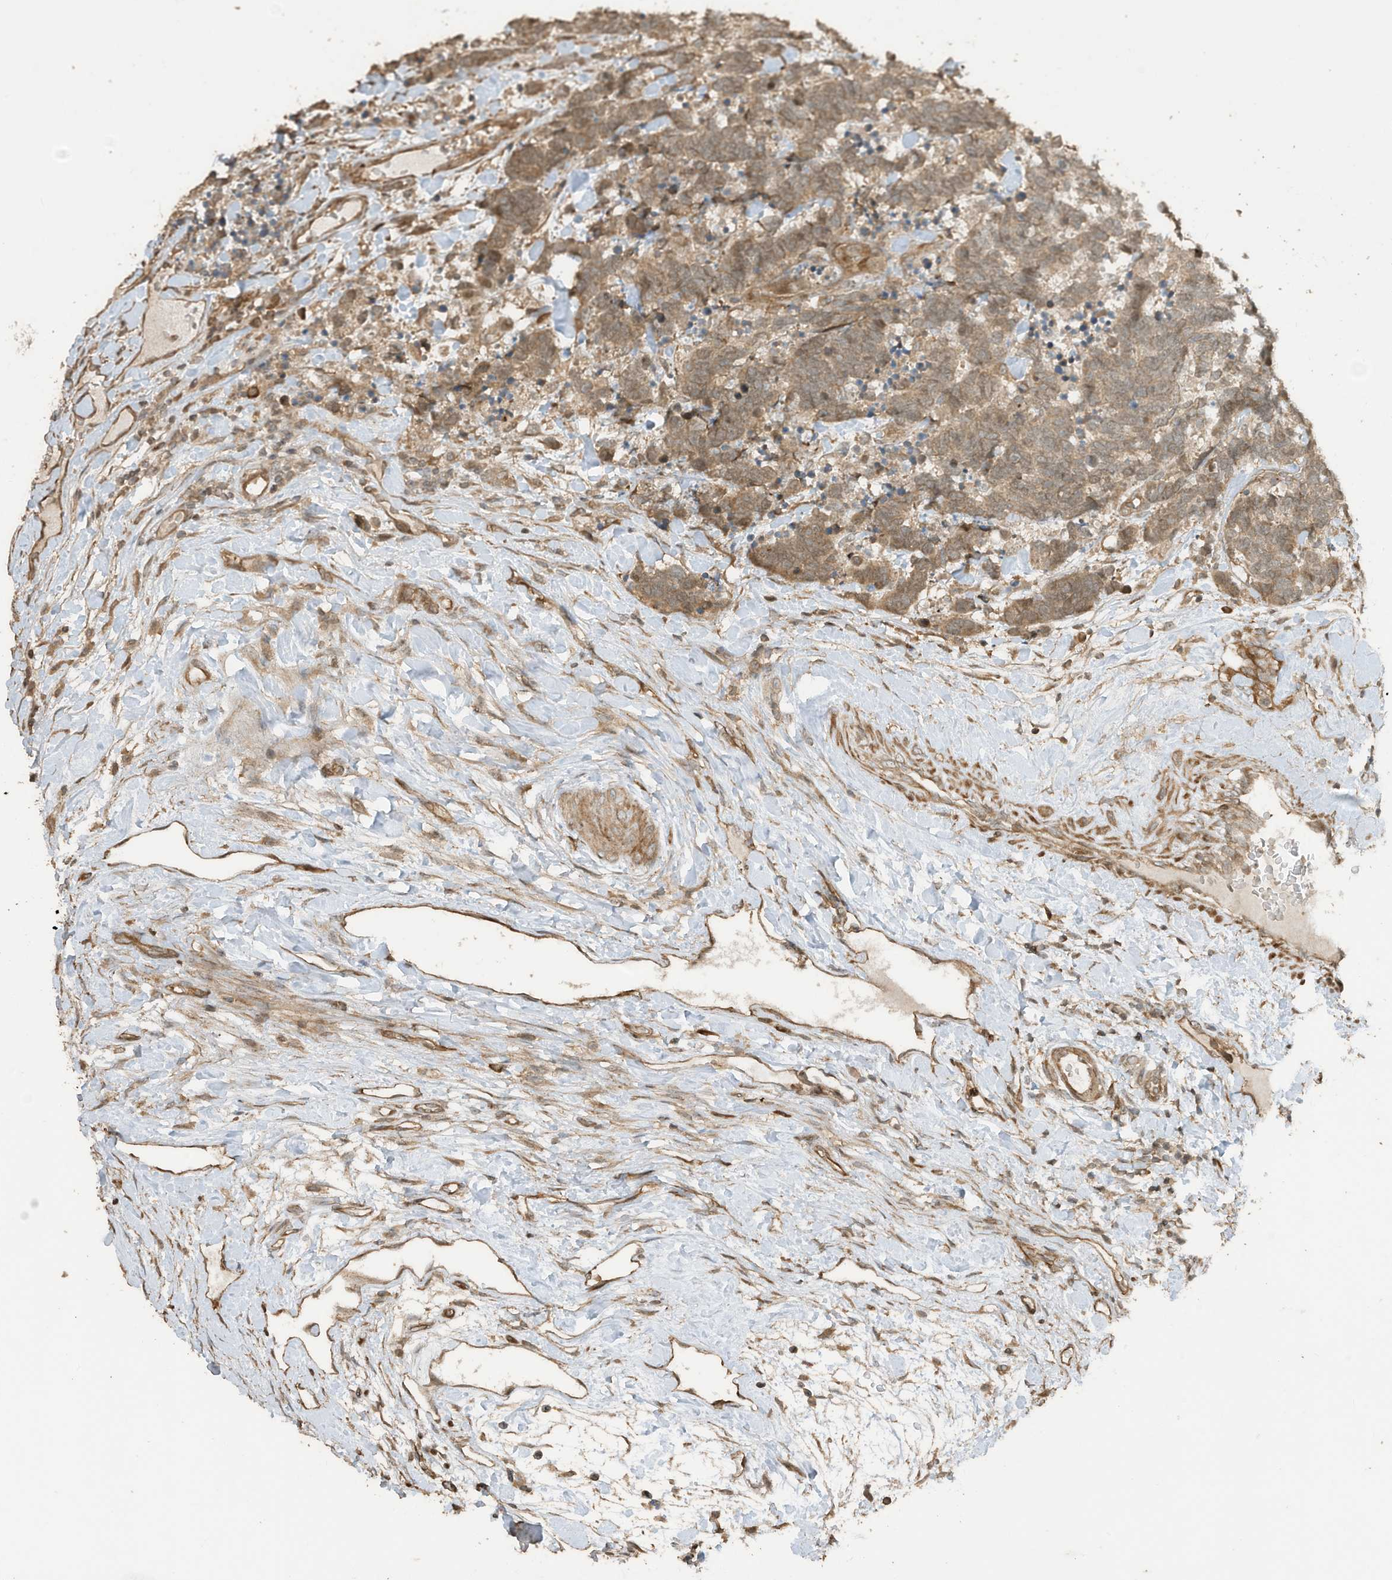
{"staining": {"intensity": "moderate", "quantity": ">75%", "location": "cytoplasmic/membranous"}, "tissue": "carcinoid", "cell_type": "Tumor cells", "image_type": "cancer", "snomed": [{"axis": "morphology", "description": "Carcinoma, NOS"}, {"axis": "morphology", "description": "Carcinoid, malignant, NOS"}, {"axis": "topography", "description": "Urinary bladder"}], "caption": "Immunohistochemical staining of carcinoid displays moderate cytoplasmic/membranous protein expression in approximately >75% of tumor cells.", "gene": "ZNF653", "patient": {"sex": "male", "age": 57}}